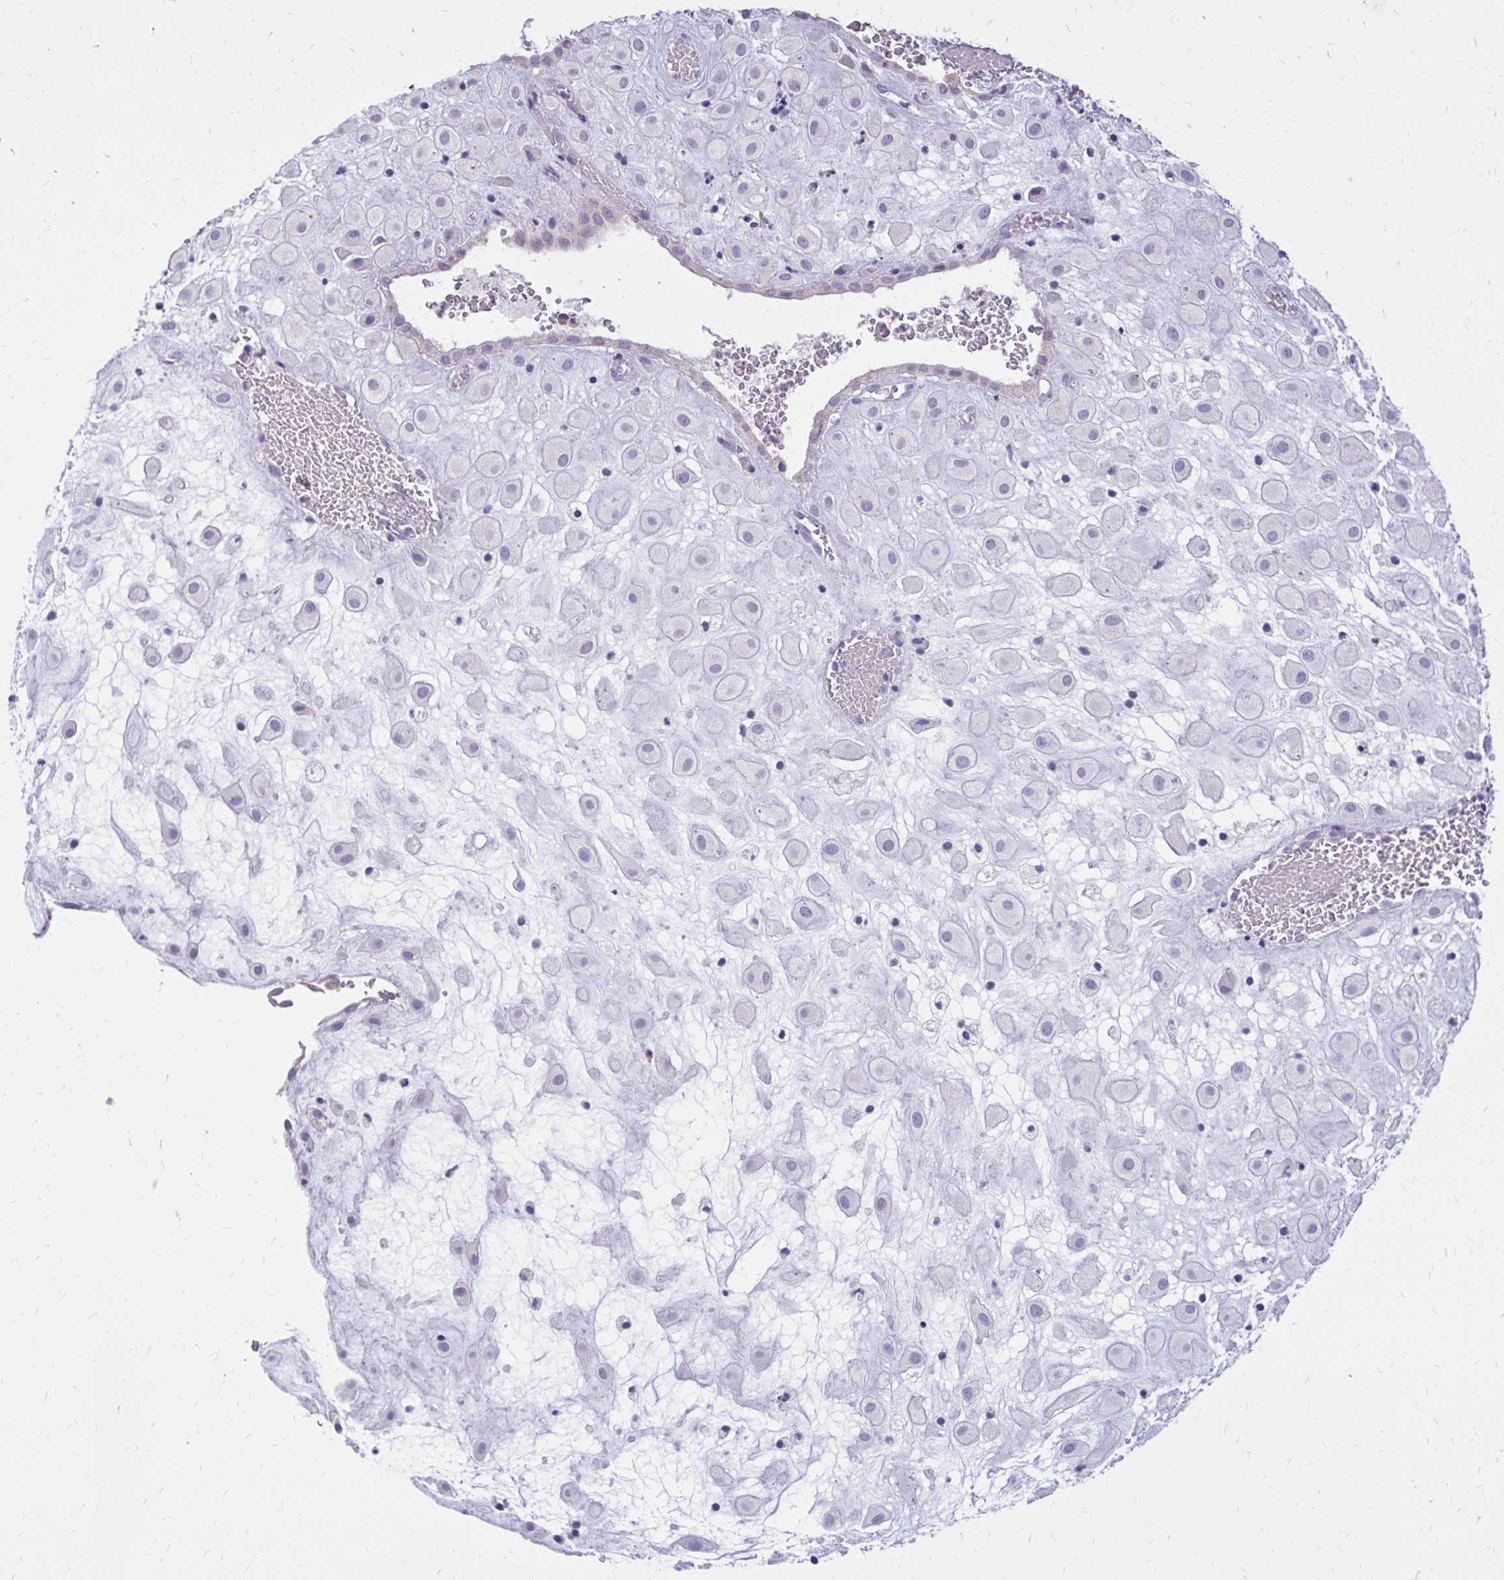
{"staining": {"intensity": "negative", "quantity": "none", "location": "none"}, "tissue": "placenta", "cell_type": "Decidual cells", "image_type": "normal", "snomed": [{"axis": "morphology", "description": "Normal tissue, NOS"}, {"axis": "topography", "description": "Placenta"}], "caption": "Immunohistochemistry (IHC) photomicrograph of unremarkable placenta stained for a protein (brown), which exhibits no staining in decidual cells.", "gene": "DBI", "patient": {"sex": "female", "age": 24}}